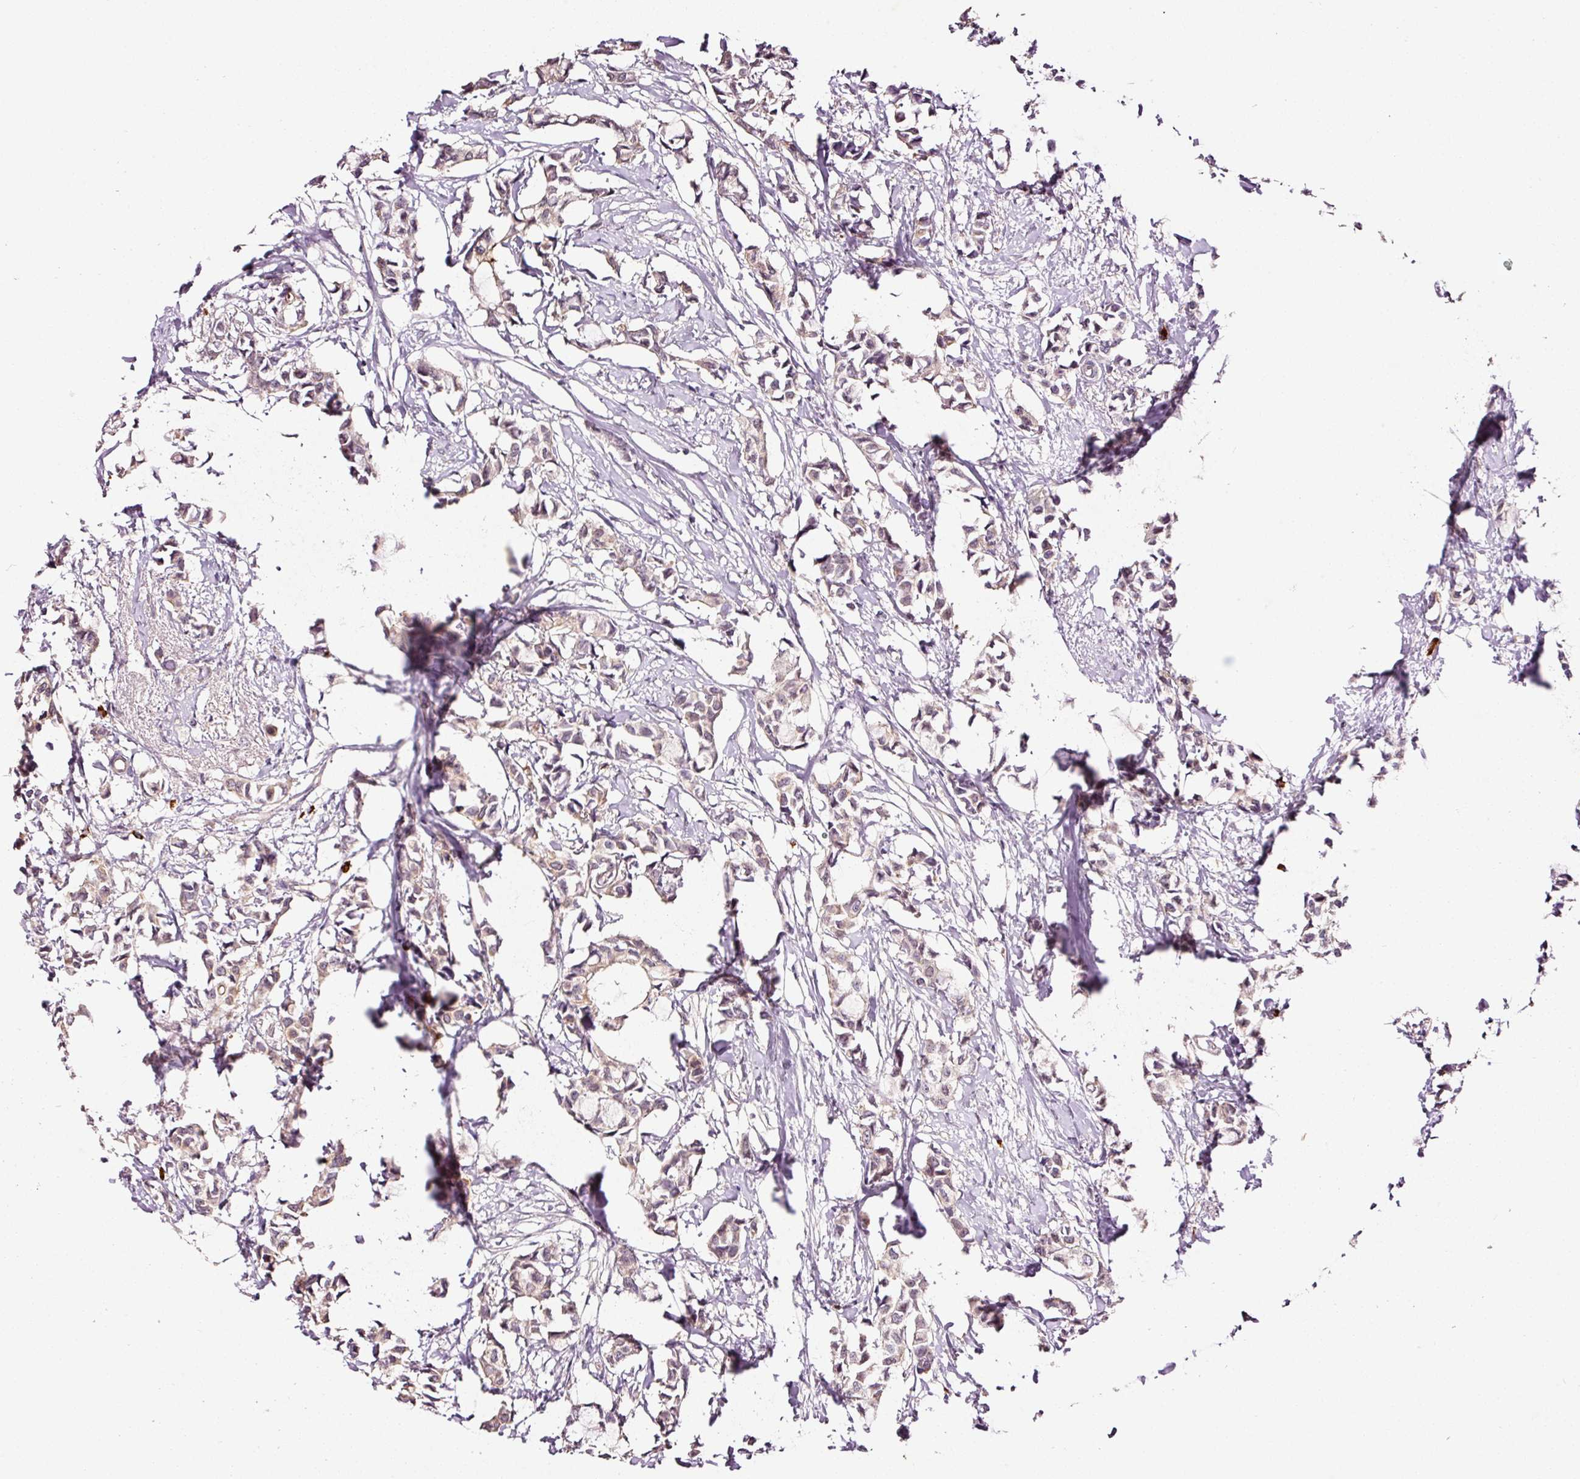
{"staining": {"intensity": "weak", "quantity": ">75%", "location": "cytoplasmic/membranous"}, "tissue": "breast cancer", "cell_type": "Tumor cells", "image_type": "cancer", "snomed": [{"axis": "morphology", "description": "Duct carcinoma"}, {"axis": "topography", "description": "Breast"}], "caption": "A brown stain labels weak cytoplasmic/membranous expression of a protein in human infiltrating ductal carcinoma (breast) tumor cells.", "gene": "ABCB4", "patient": {"sex": "female", "age": 73}}